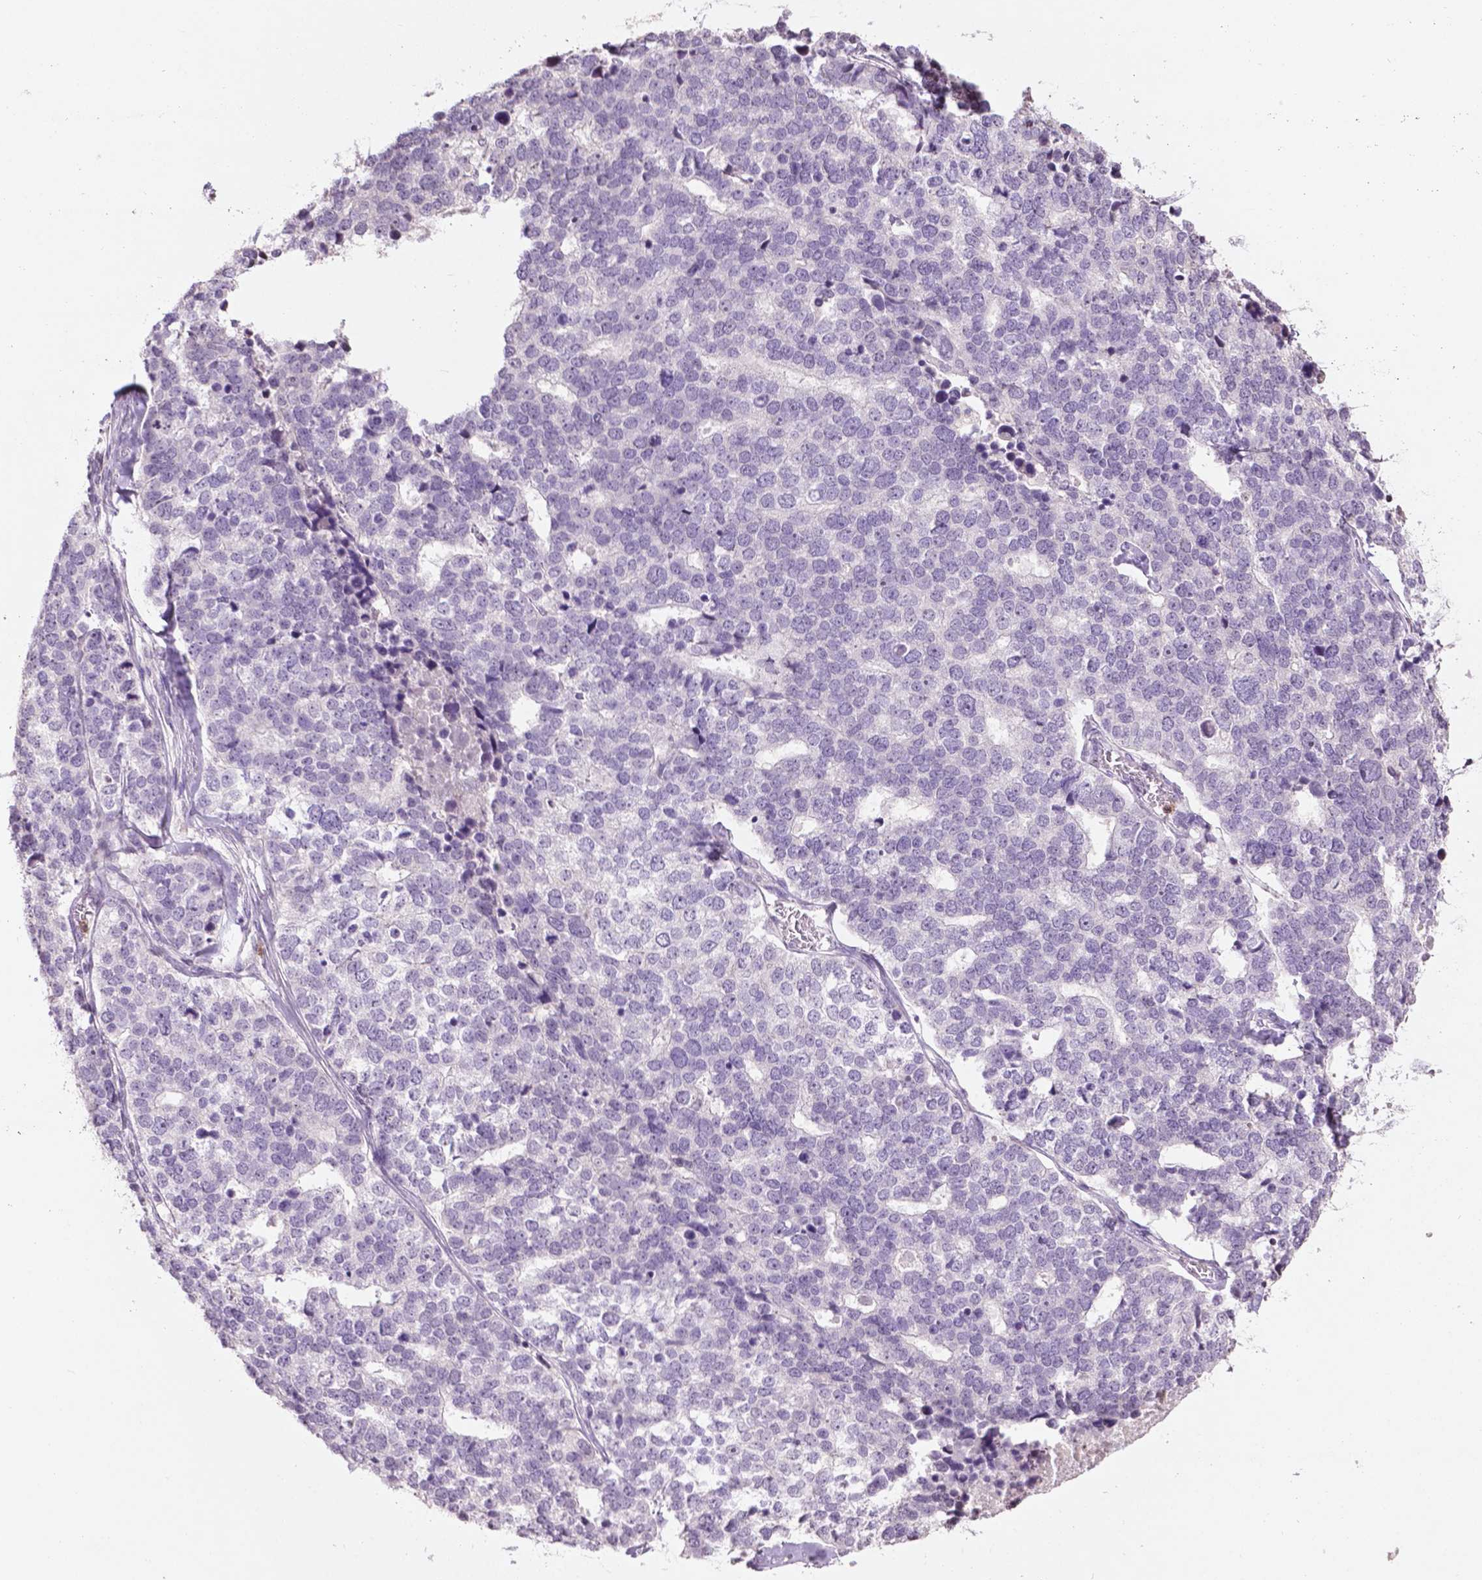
{"staining": {"intensity": "negative", "quantity": "none", "location": "none"}, "tissue": "stomach cancer", "cell_type": "Tumor cells", "image_type": "cancer", "snomed": [{"axis": "morphology", "description": "Adenocarcinoma, NOS"}, {"axis": "topography", "description": "Stomach"}], "caption": "Stomach cancer (adenocarcinoma) stained for a protein using immunohistochemistry demonstrates no expression tumor cells.", "gene": "NTNG2", "patient": {"sex": "male", "age": 69}}